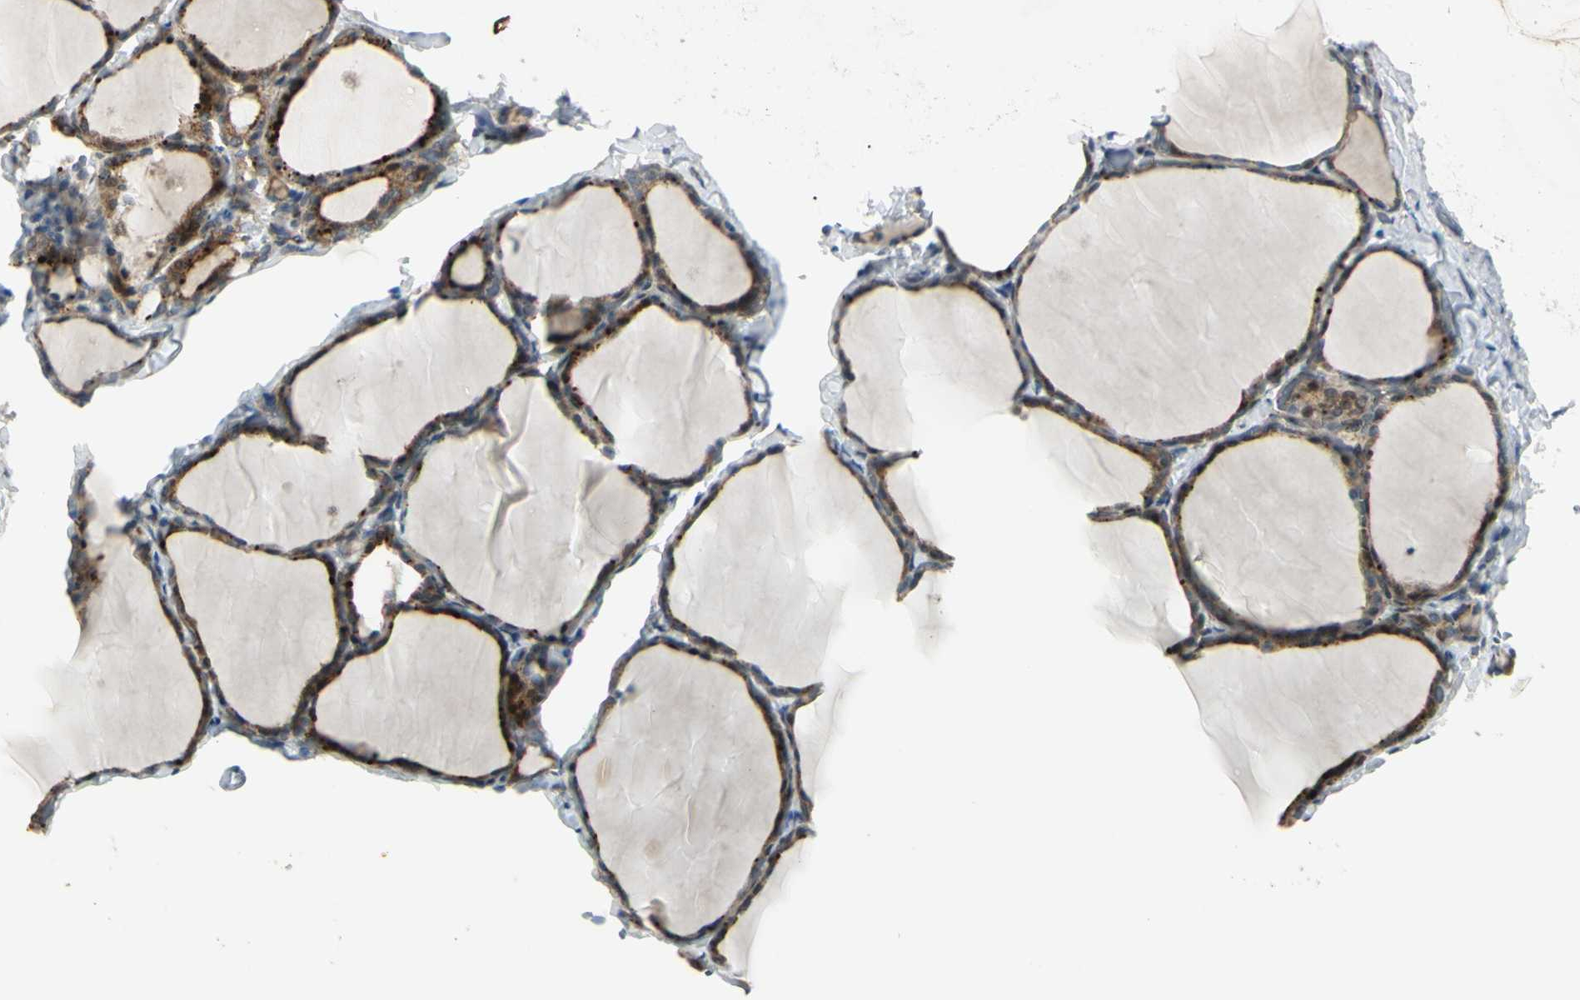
{"staining": {"intensity": "strong", "quantity": ">75%", "location": "cytoplasmic/membranous"}, "tissue": "thyroid gland", "cell_type": "Glandular cells", "image_type": "normal", "snomed": [{"axis": "morphology", "description": "Normal tissue, NOS"}, {"axis": "morphology", "description": "Papillary adenocarcinoma, NOS"}, {"axis": "topography", "description": "Thyroid gland"}], "caption": "An immunohistochemistry image of unremarkable tissue is shown. Protein staining in brown shows strong cytoplasmic/membranous positivity in thyroid gland within glandular cells.", "gene": "NDFIP1", "patient": {"sex": "female", "age": 30}}